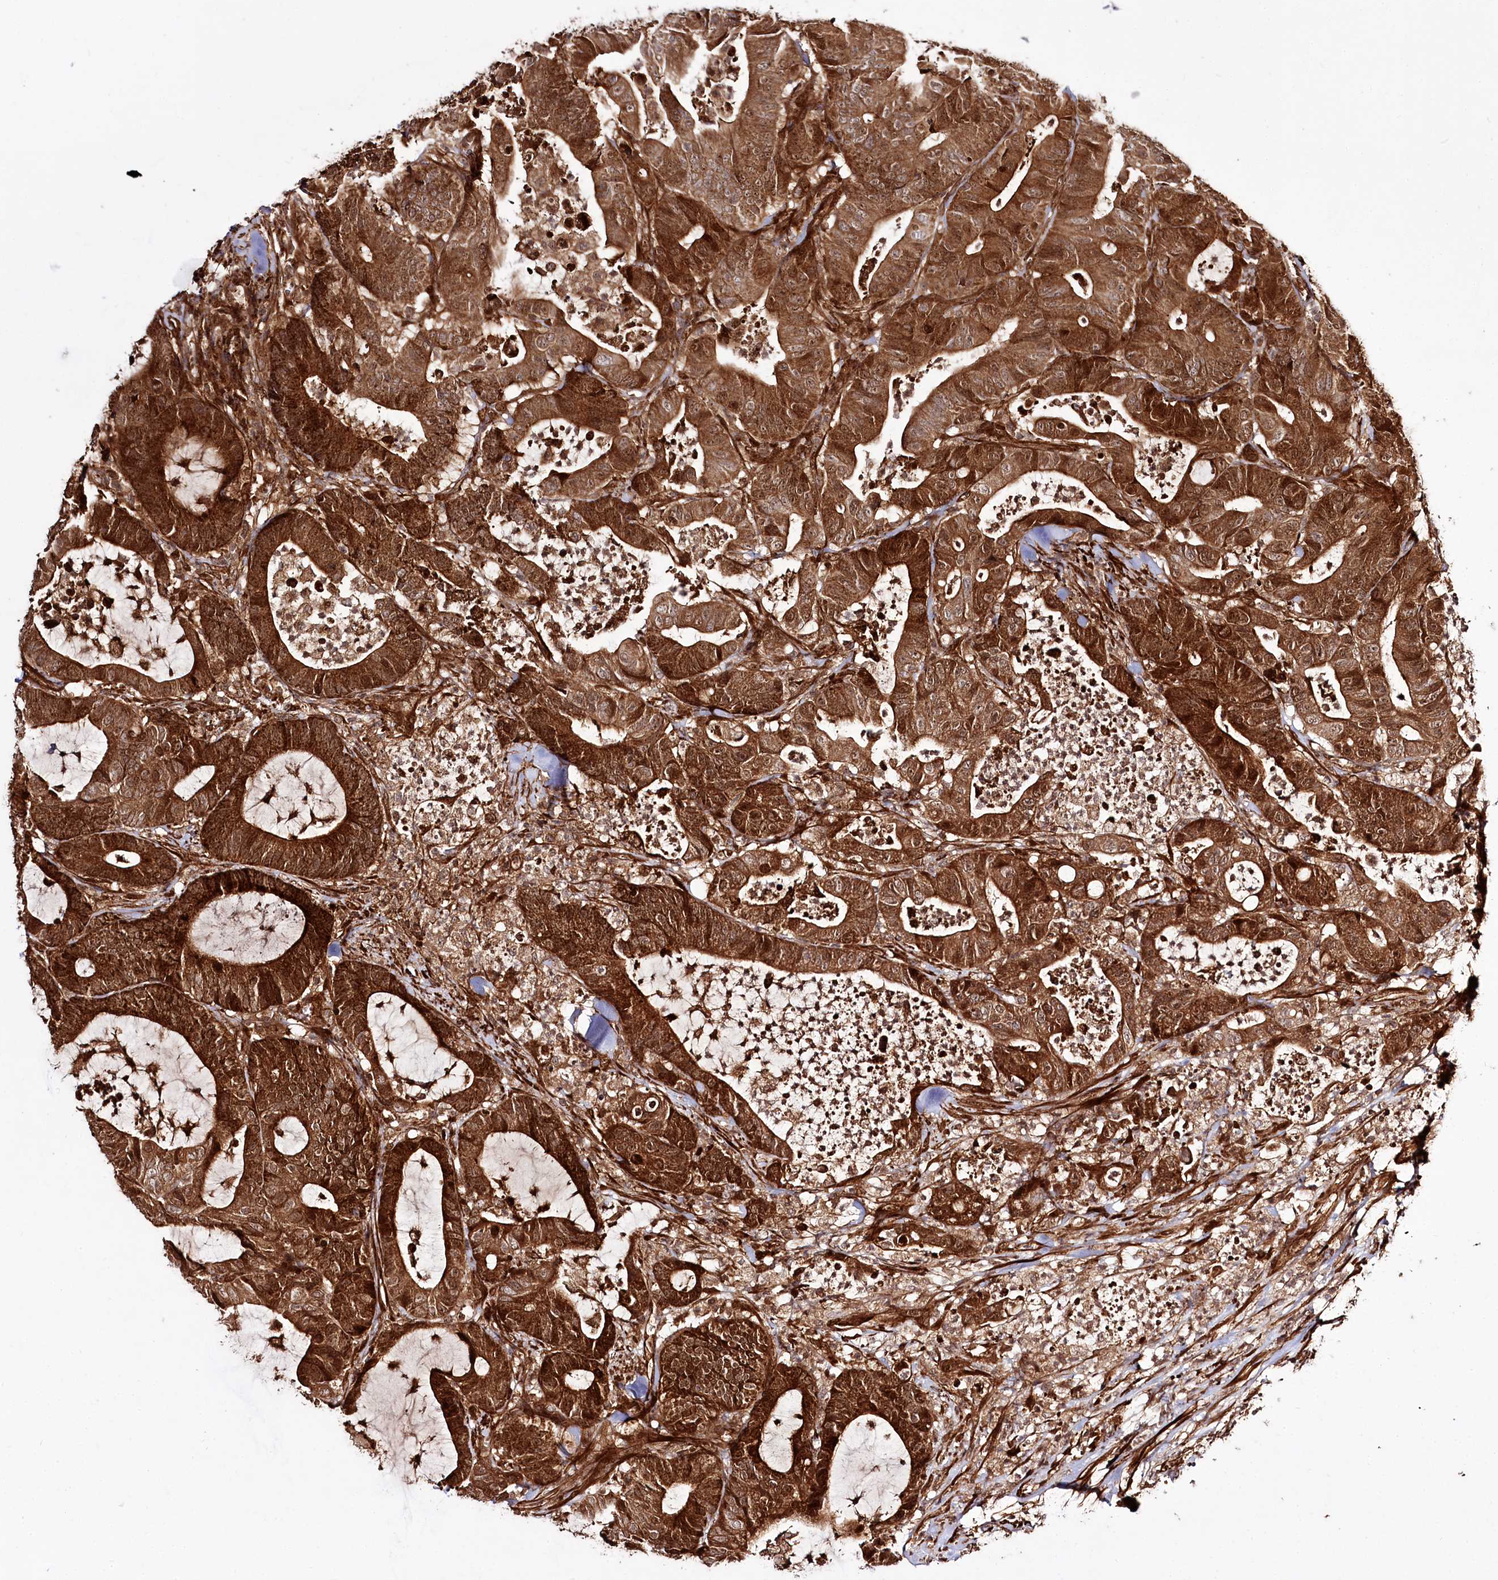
{"staining": {"intensity": "strong", "quantity": ">75%", "location": "cytoplasmic/membranous"}, "tissue": "colorectal cancer", "cell_type": "Tumor cells", "image_type": "cancer", "snomed": [{"axis": "morphology", "description": "Adenocarcinoma, NOS"}, {"axis": "topography", "description": "Colon"}], "caption": "Colorectal adenocarcinoma tissue demonstrates strong cytoplasmic/membranous expression in approximately >75% of tumor cells, visualized by immunohistochemistry. (brown staining indicates protein expression, while blue staining denotes nuclei).", "gene": "REXO2", "patient": {"sex": "female", "age": 84}}